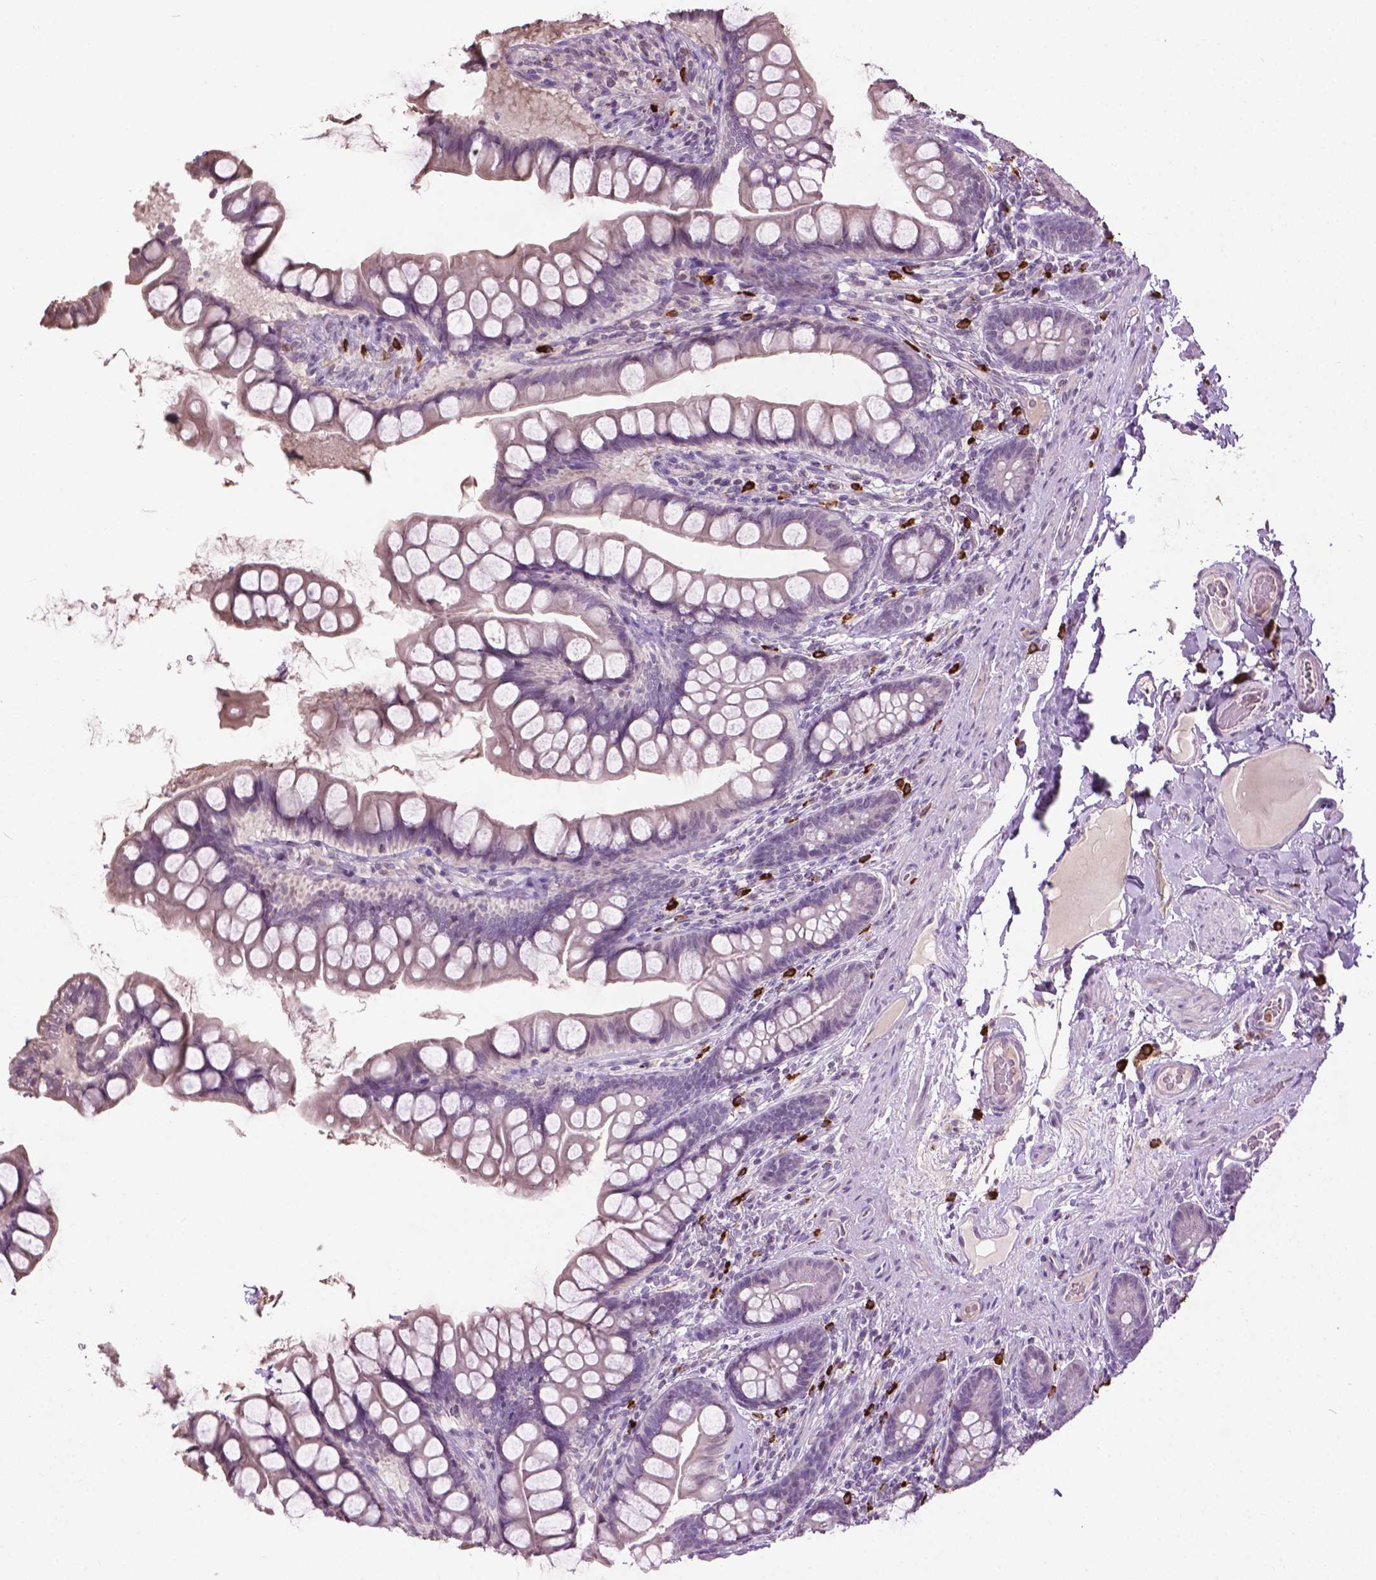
{"staining": {"intensity": "negative", "quantity": "none", "location": "none"}, "tissue": "small intestine", "cell_type": "Glandular cells", "image_type": "normal", "snomed": [{"axis": "morphology", "description": "Normal tissue, NOS"}, {"axis": "topography", "description": "Small intestine"}], "caption": "Glandular cells show no significant expression in benign small intestine. The staining is performed using DAB (3,3'-diaminobenzidine) brown chromogen with nuclei counter-stained in using hematoxylin.", "gene": "NTNG2", "patient": {"sex": "male", "age": 70}}